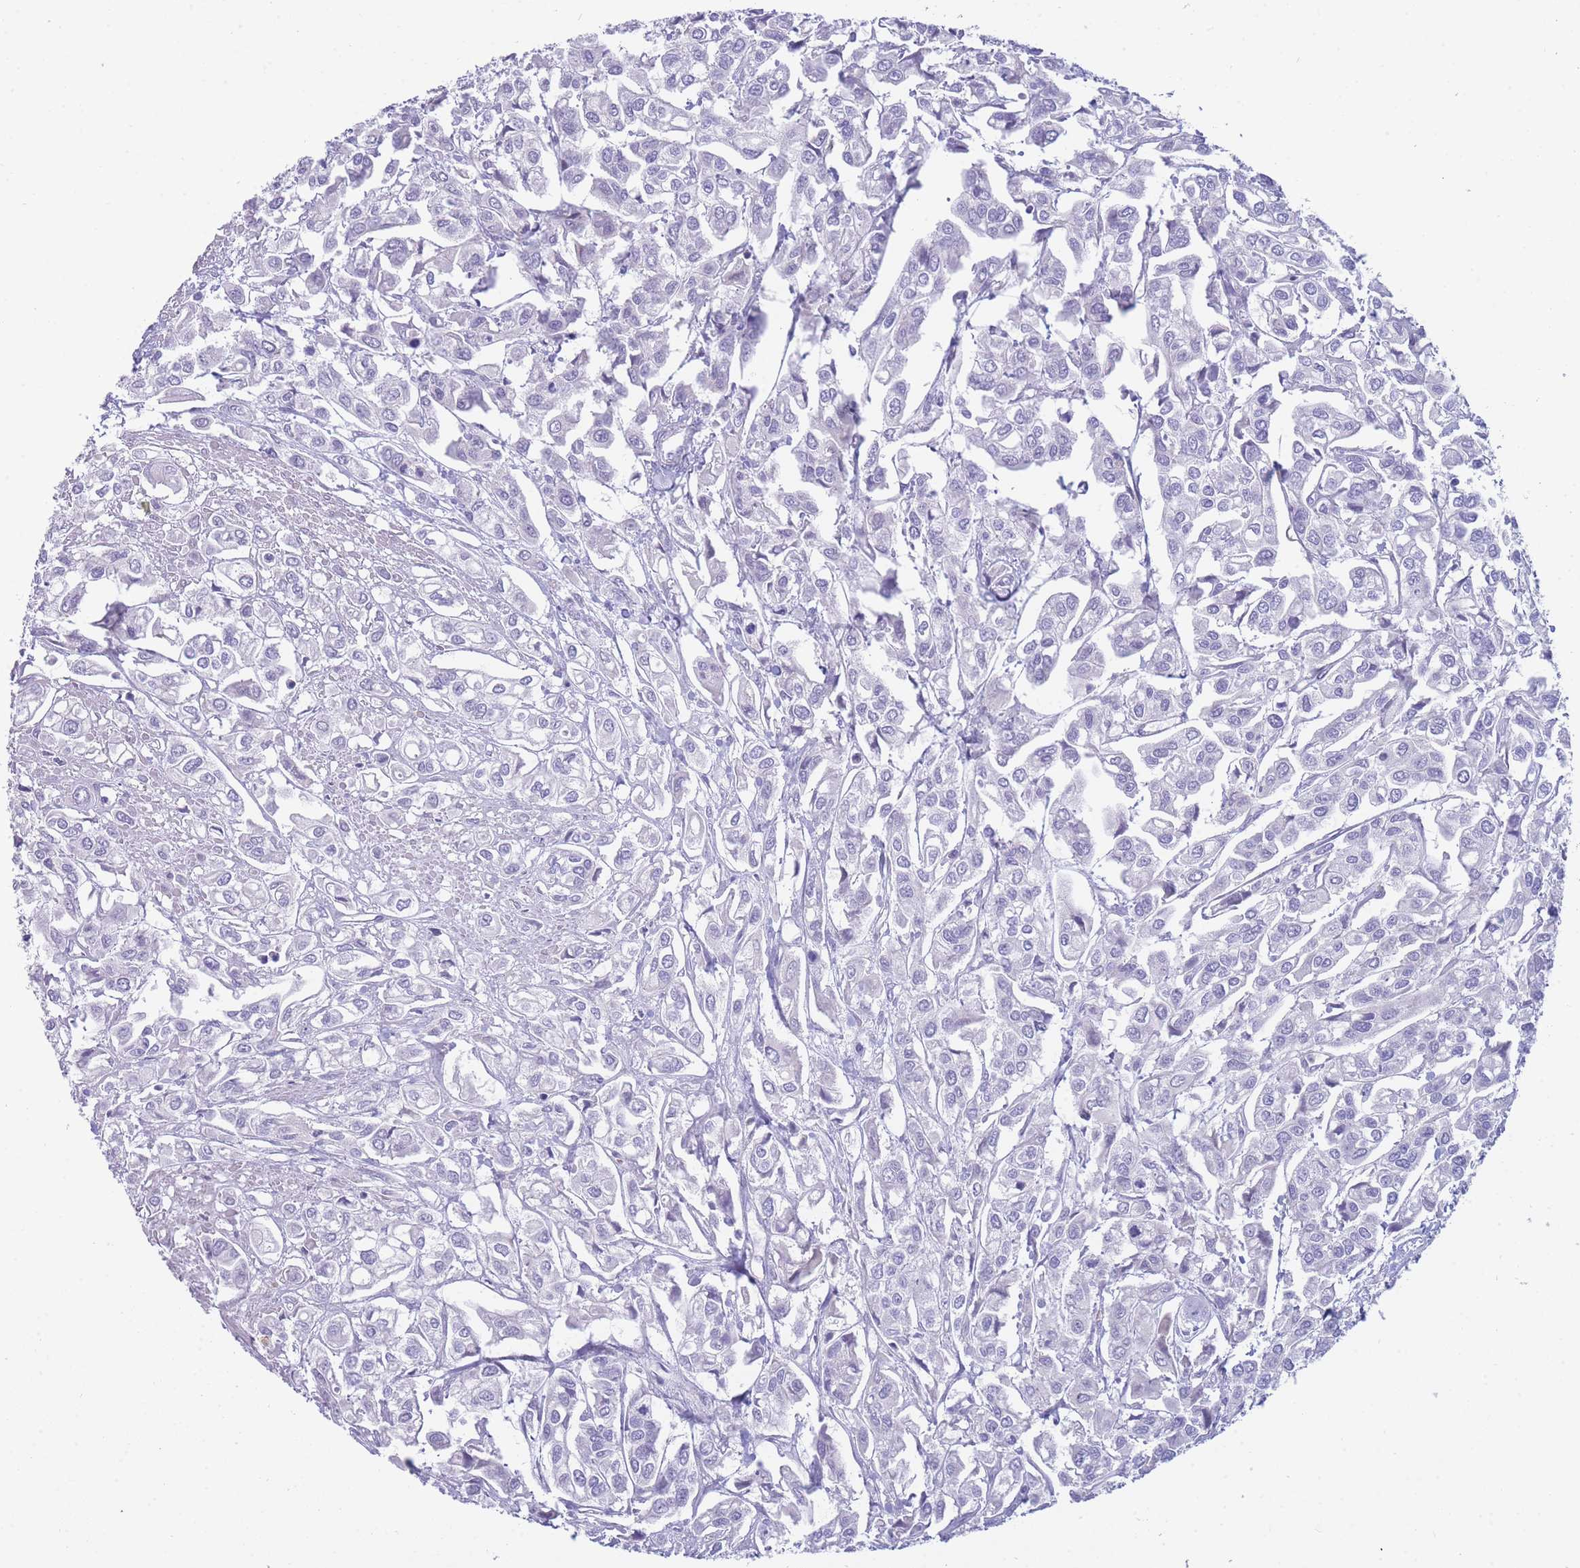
{"staining": {"intensity": "negative", "quantity": "none", "location": "none"}, "tissue": "urothelial cancer", "cell_type": "Tumor cells", "image_type": "cancer", "snomed": [{"axis": "morphology", "description": "Urothelial carcinoma, High grade"}, {"axis": "topography", "description": "Urinary bladder"}], "caption": "Immunohistochemistry histopathology image of neoplastic tissue: human urothelial cancer stained with DAB (3,3'-diaminobenzidine) demonstrates no significant protein staining in tumor cells. (Brightfield microscopy of DAB immunohistochemistry (IHC) at high magnification).", "gene": "ATP5MC2", "patient": {"sex": "male", "age": 67}}